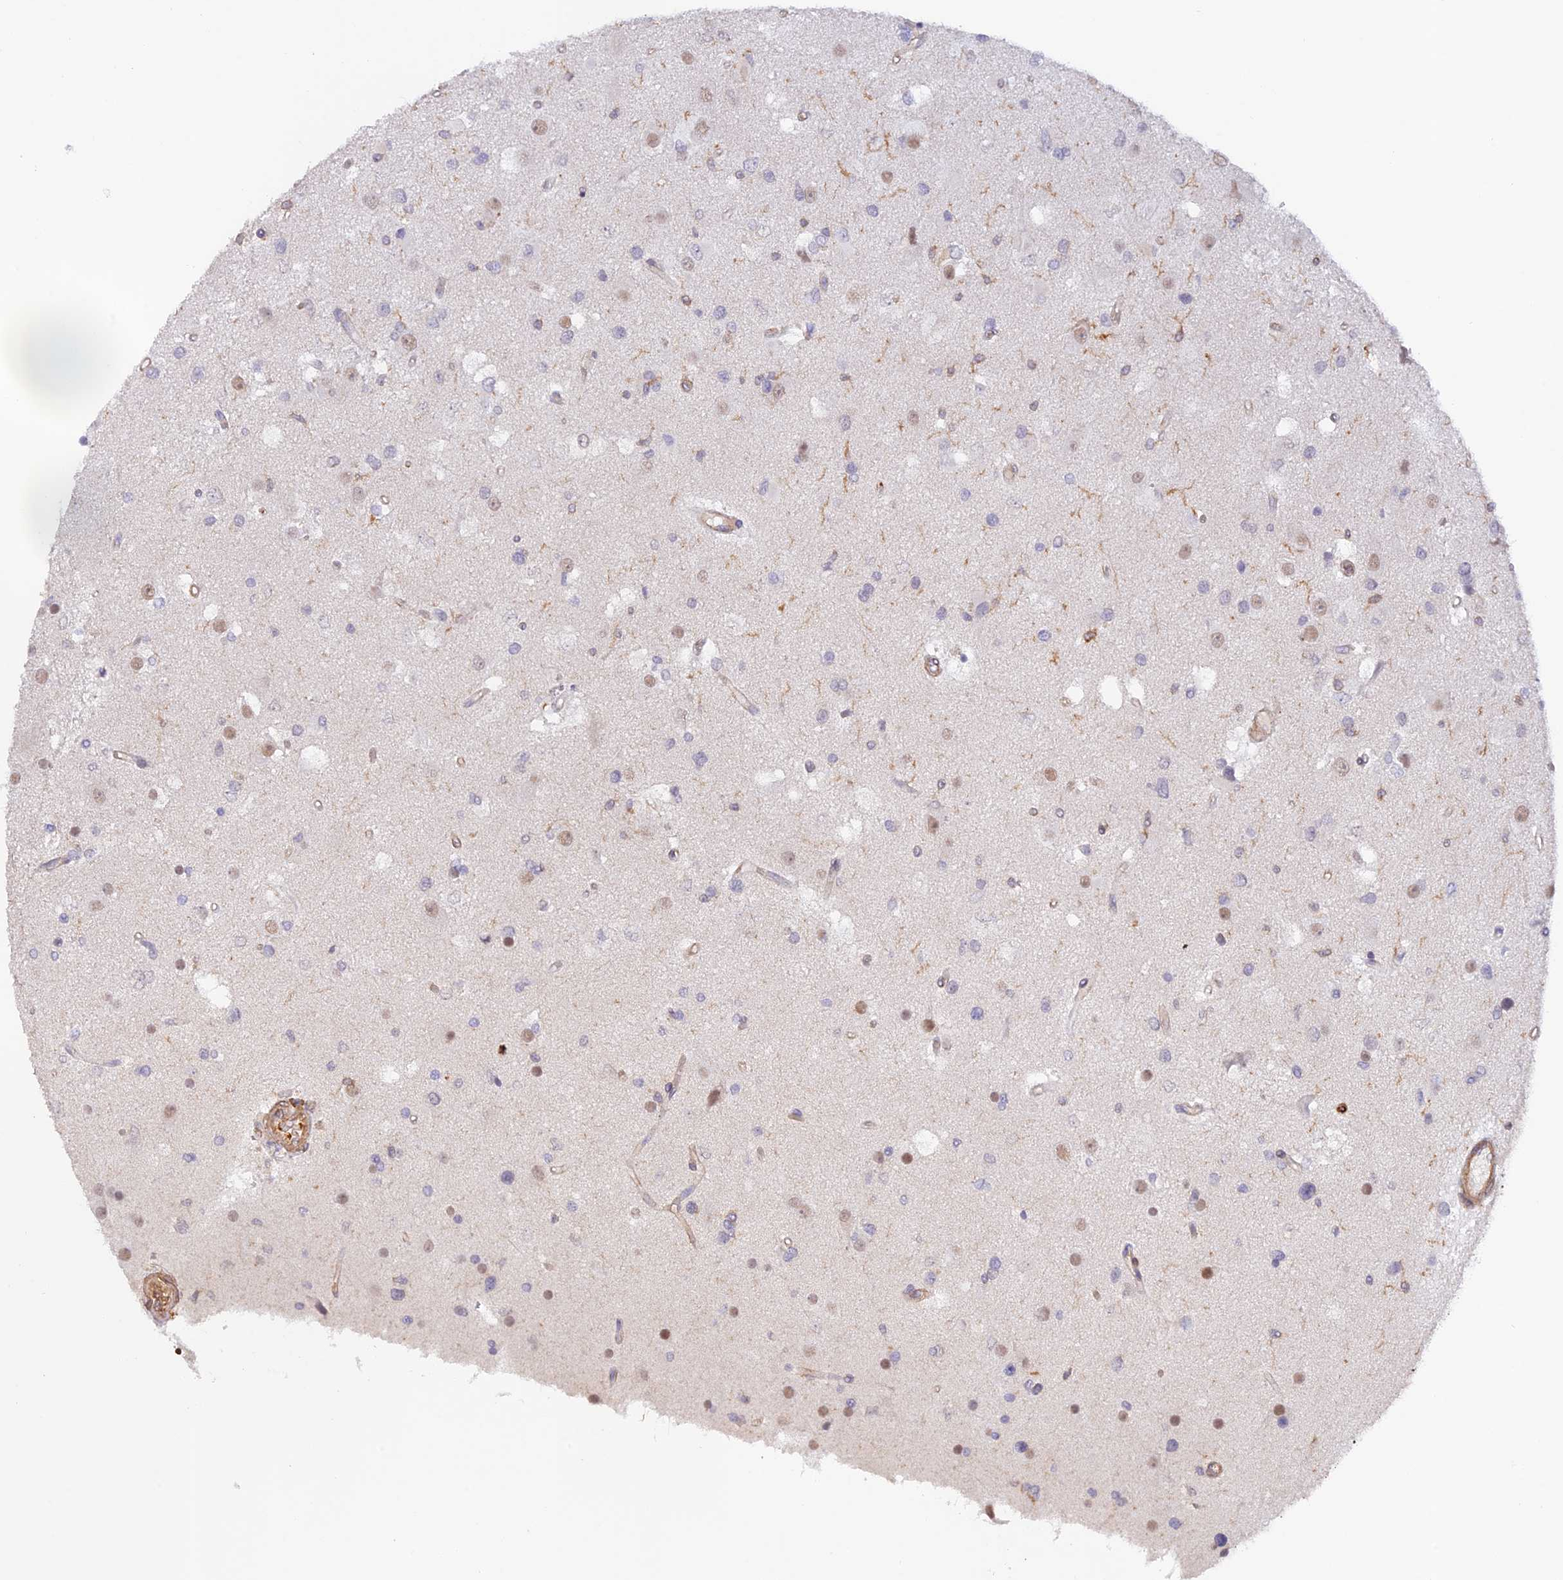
{"staining": {"intensity": "moderate", "quantity": "<25%", "location": "nuclear"}, "tissue": "glioma", "cell_type": "Tumor cells", "image_type": "cancer", "snomed": [{"axis": "morphology", "description": "Glioma, malignant, High grade"}, {"axis": "topography", "description": "Brain"}], "caption": "Malignant high-grade glioma was stained to show a protein in brown. There is low levels of moderate nuclear positivity in approximately <25% of tumor cells.", "gene": "DENND1C", "patient": {"sex": "male", "age": 53}}